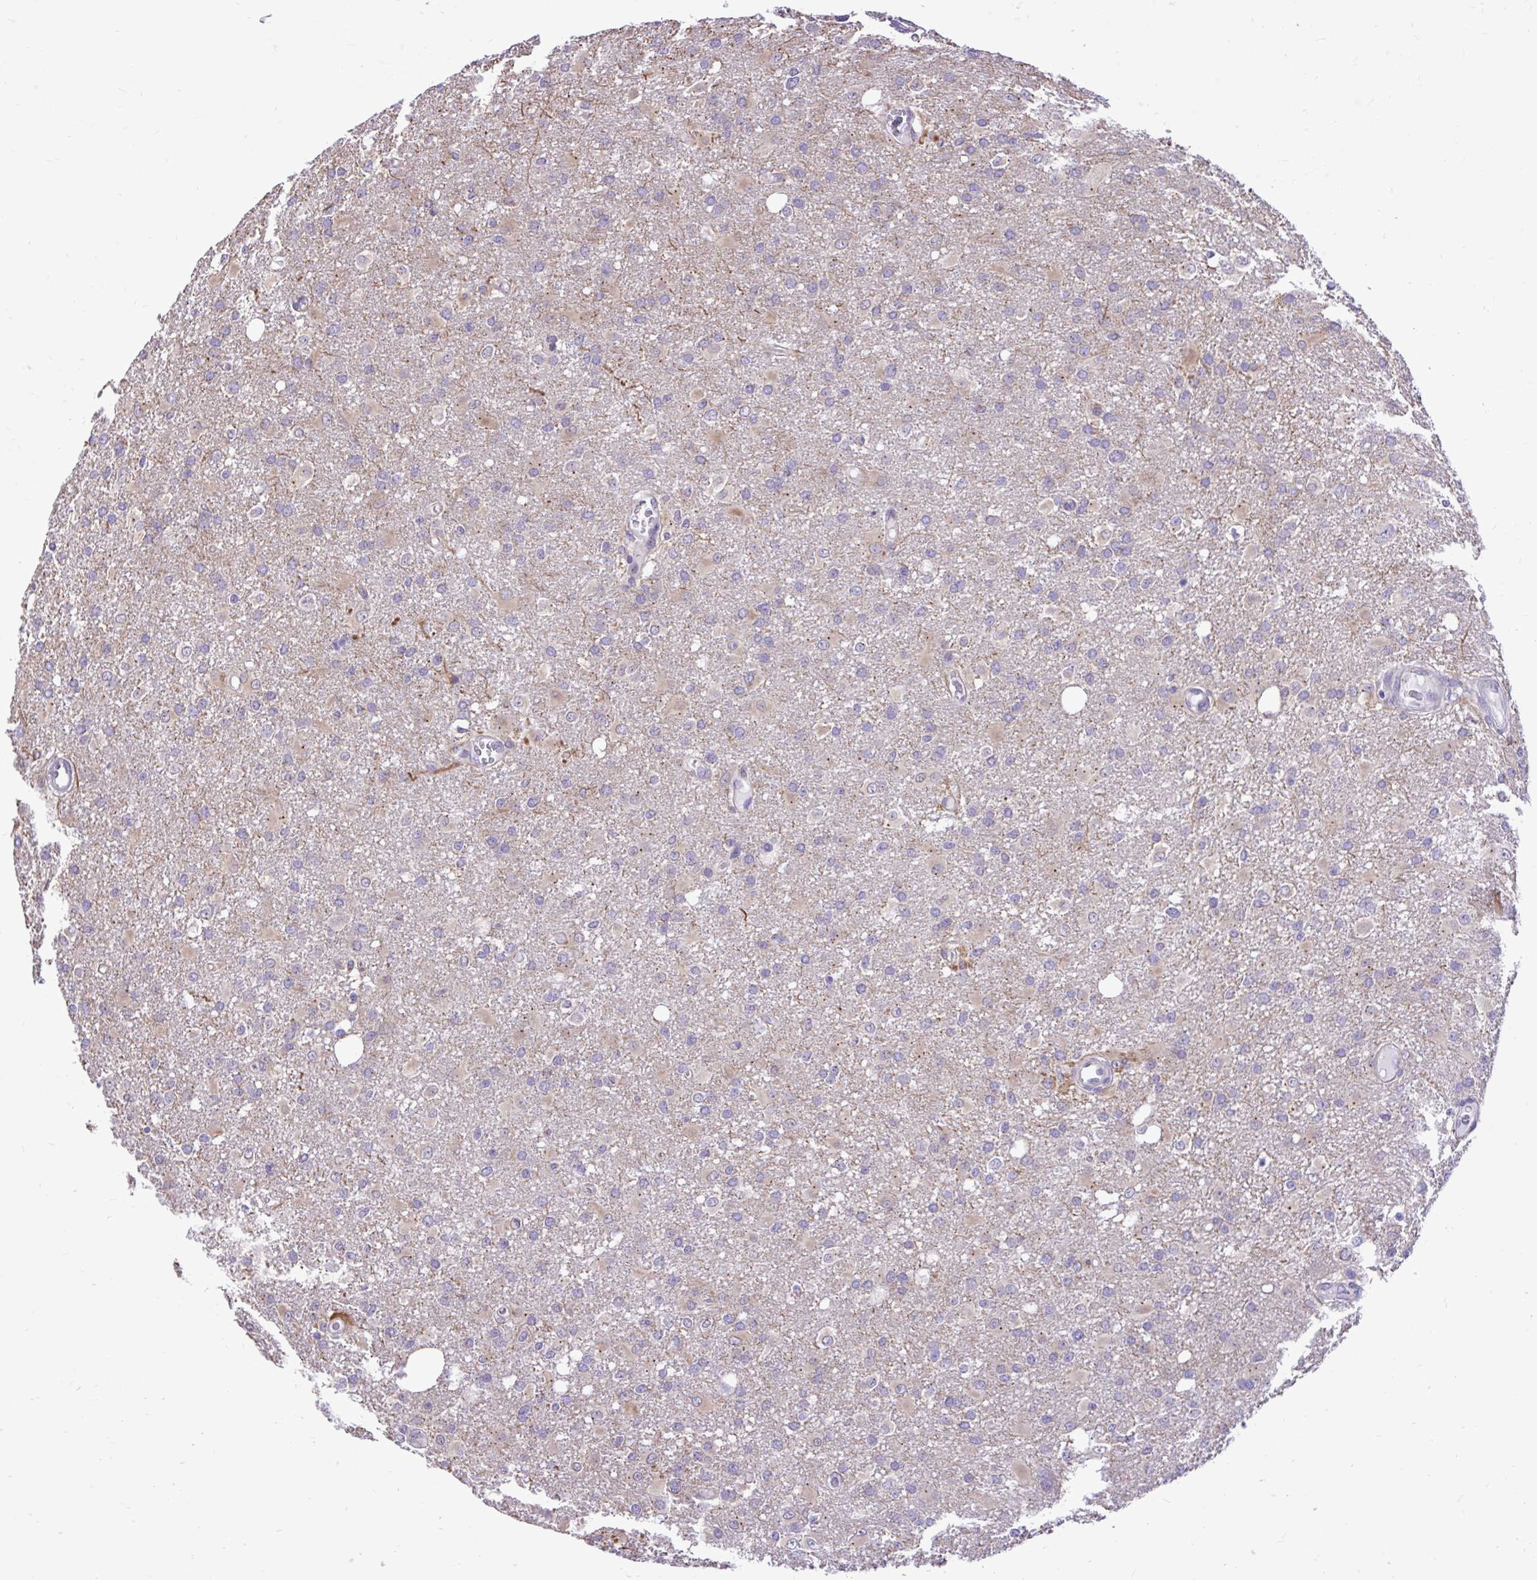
{"staining": {"intensity": "weak", "quantity": "<25%", "location": "cytoplasmic/membranous"}, "tissue": "glioma", "cell_type": "Tumor cells", "image_type": "cancer", "snomed": [{"axis": "morphology", "description": "Glioma, malignant, High grade"}, {"axis": "topography", "description": "Brain"}], "caption": "An immunohistochemistry (IHC) micrograph of high-grade glioma (malignant) is shown. There is no staining in tumor cells of high-grade glioma (malignant). (IHC, brightfield microscopy, high magnification).", "gene": "CEACAM18", "patient": {"sex": "male", "age": 53}}